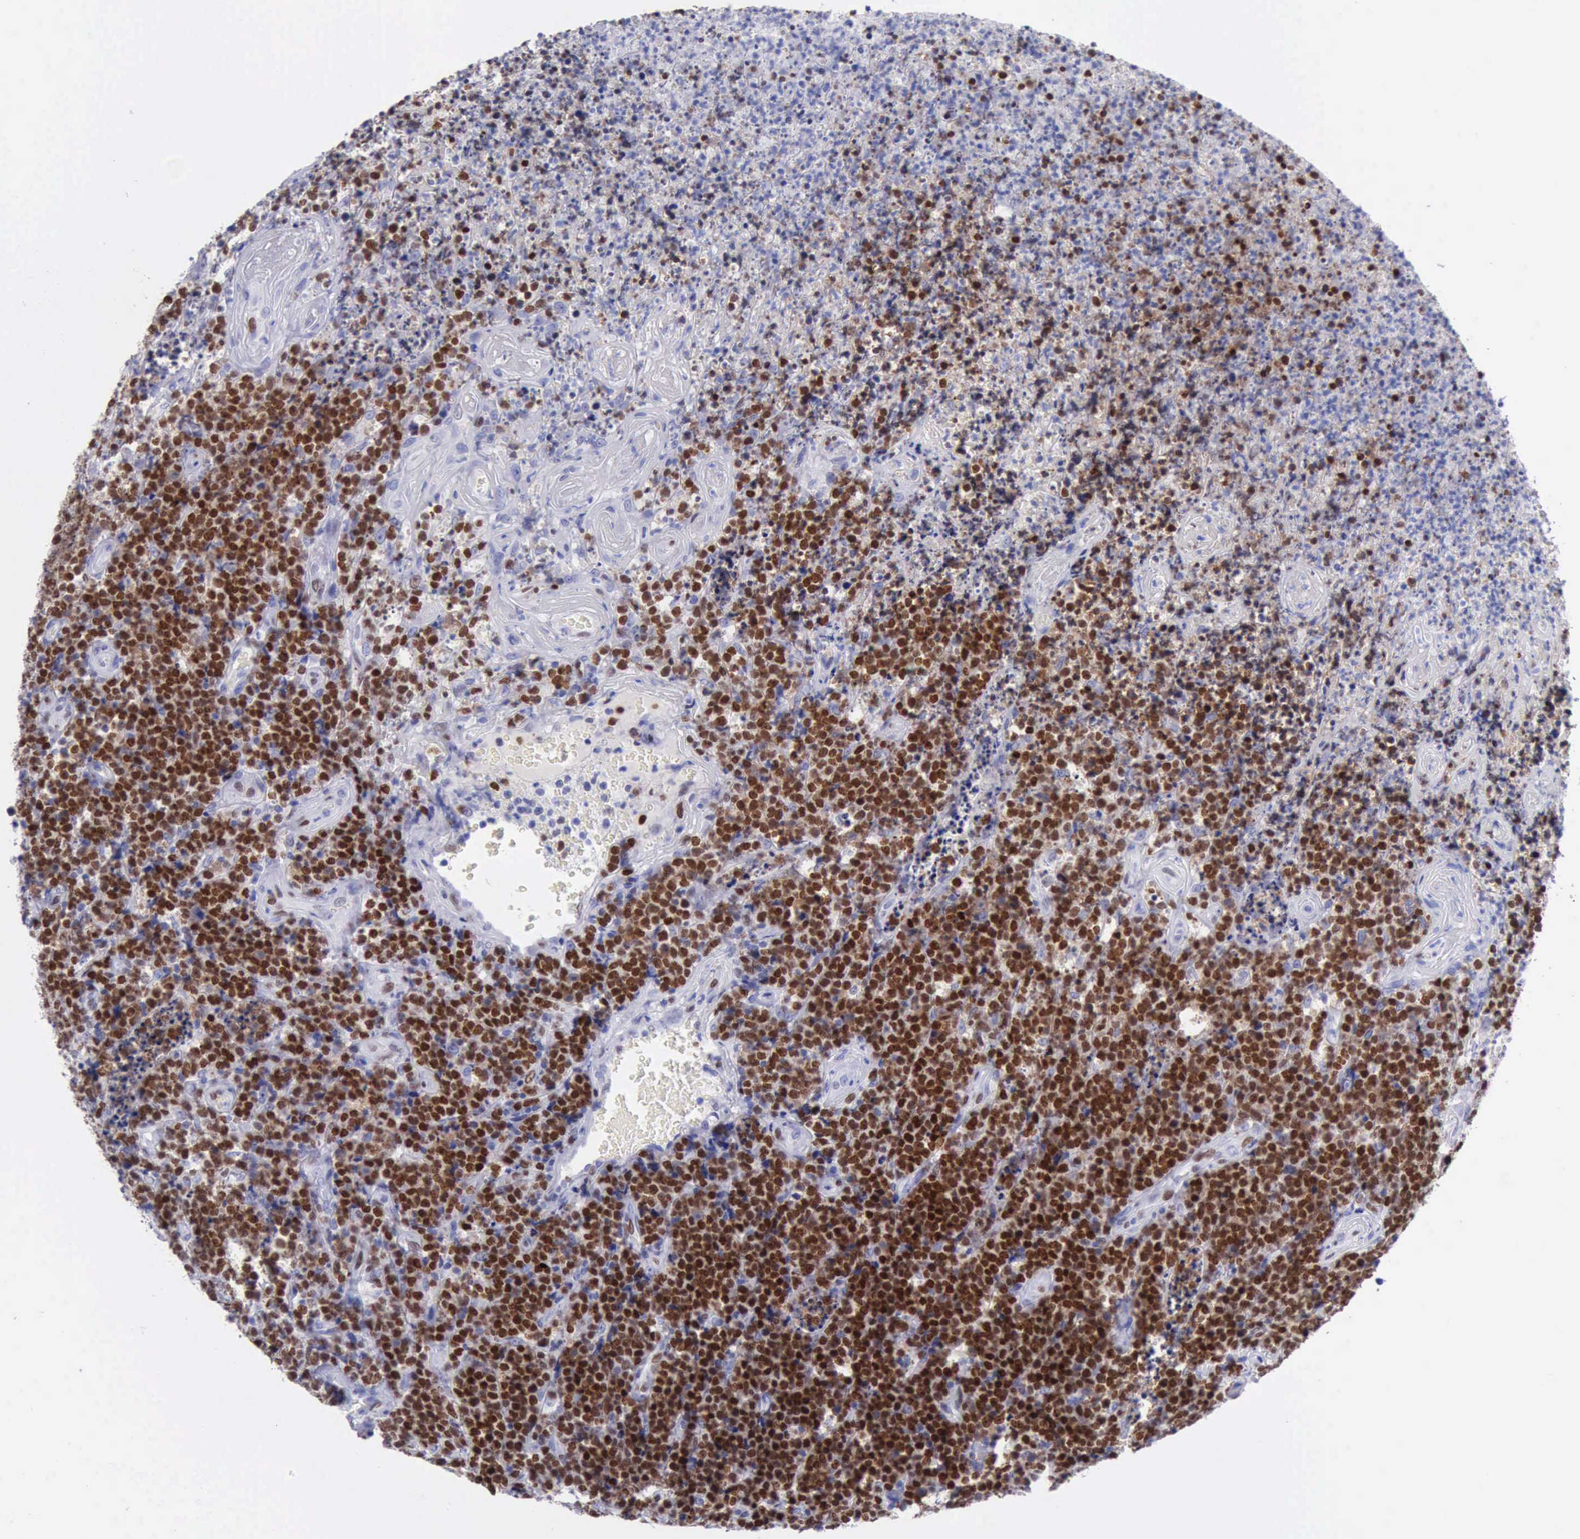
{"staining": {"intensity": "strong", "quantity": ">75%", "location": "nuclear"}, "tissue": "lymphoma", "cell_type": "Tumor cells", "image_type": "cancer", "snomed": [{"axis": "morphology", "description": "Malignant lymphoma, non-Hodgkin's type, High grade"}, {"axis": "topography", "description": "Small intestine"}, {"axis": "topography", "description": "Colon"}], "caption": "A photomicrograph of human malignant lymphoma, non-Hodgkin's type (high-grade) stained for a protein displays strong nuclear brown staining in tumor cells. The staining was performed using DAB (3,3'-diaminobenzidine) to visualize the protein expression in brown, while the nuclei were stained in blue with hematoxylin (Magnification: 20x).", "gene": "MCM2", "patient": {"sex": "male", "age": 8}}